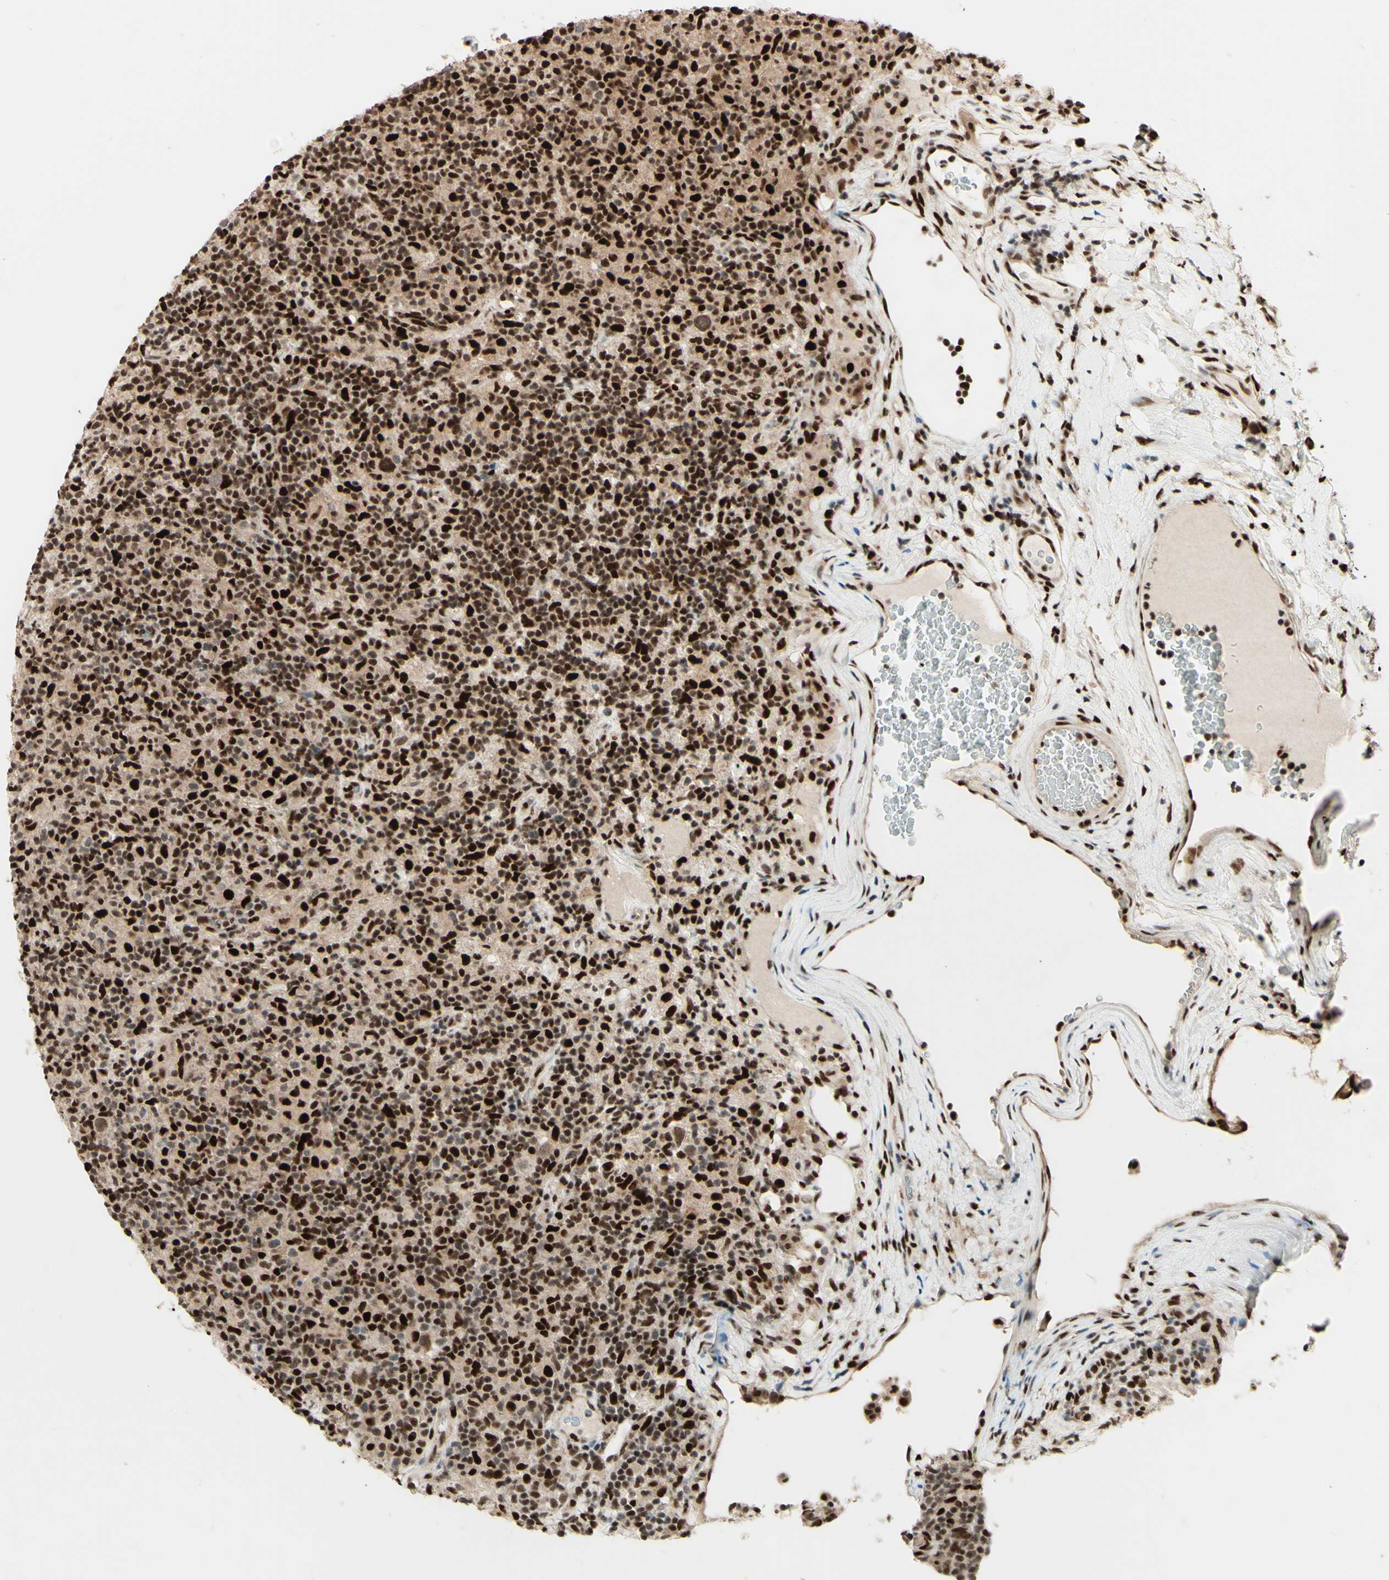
{"staining": {"intensity": "strong", "quantity": ">75%", "location": "nuclear"}, "tissue": "lymphoma", "cell_type": "Tumor cells", "image_type": "cancer", "snomed": [{"axis": "morphology", "description": "Hodgkin's disease, NOS"}, {"axis": "topography", "description": "Lymph node"}], "caption": "Immunohistochemical staining of lymphoma shows strong nuclear protein positivity in about >75% of tumor cells. (DAB (3,3'-diaminobenzidine) = brown stain, brightfield microscopy at high magnification).", "gene": "NR3C1", "patient": {"sex": "male", "age": 70}}